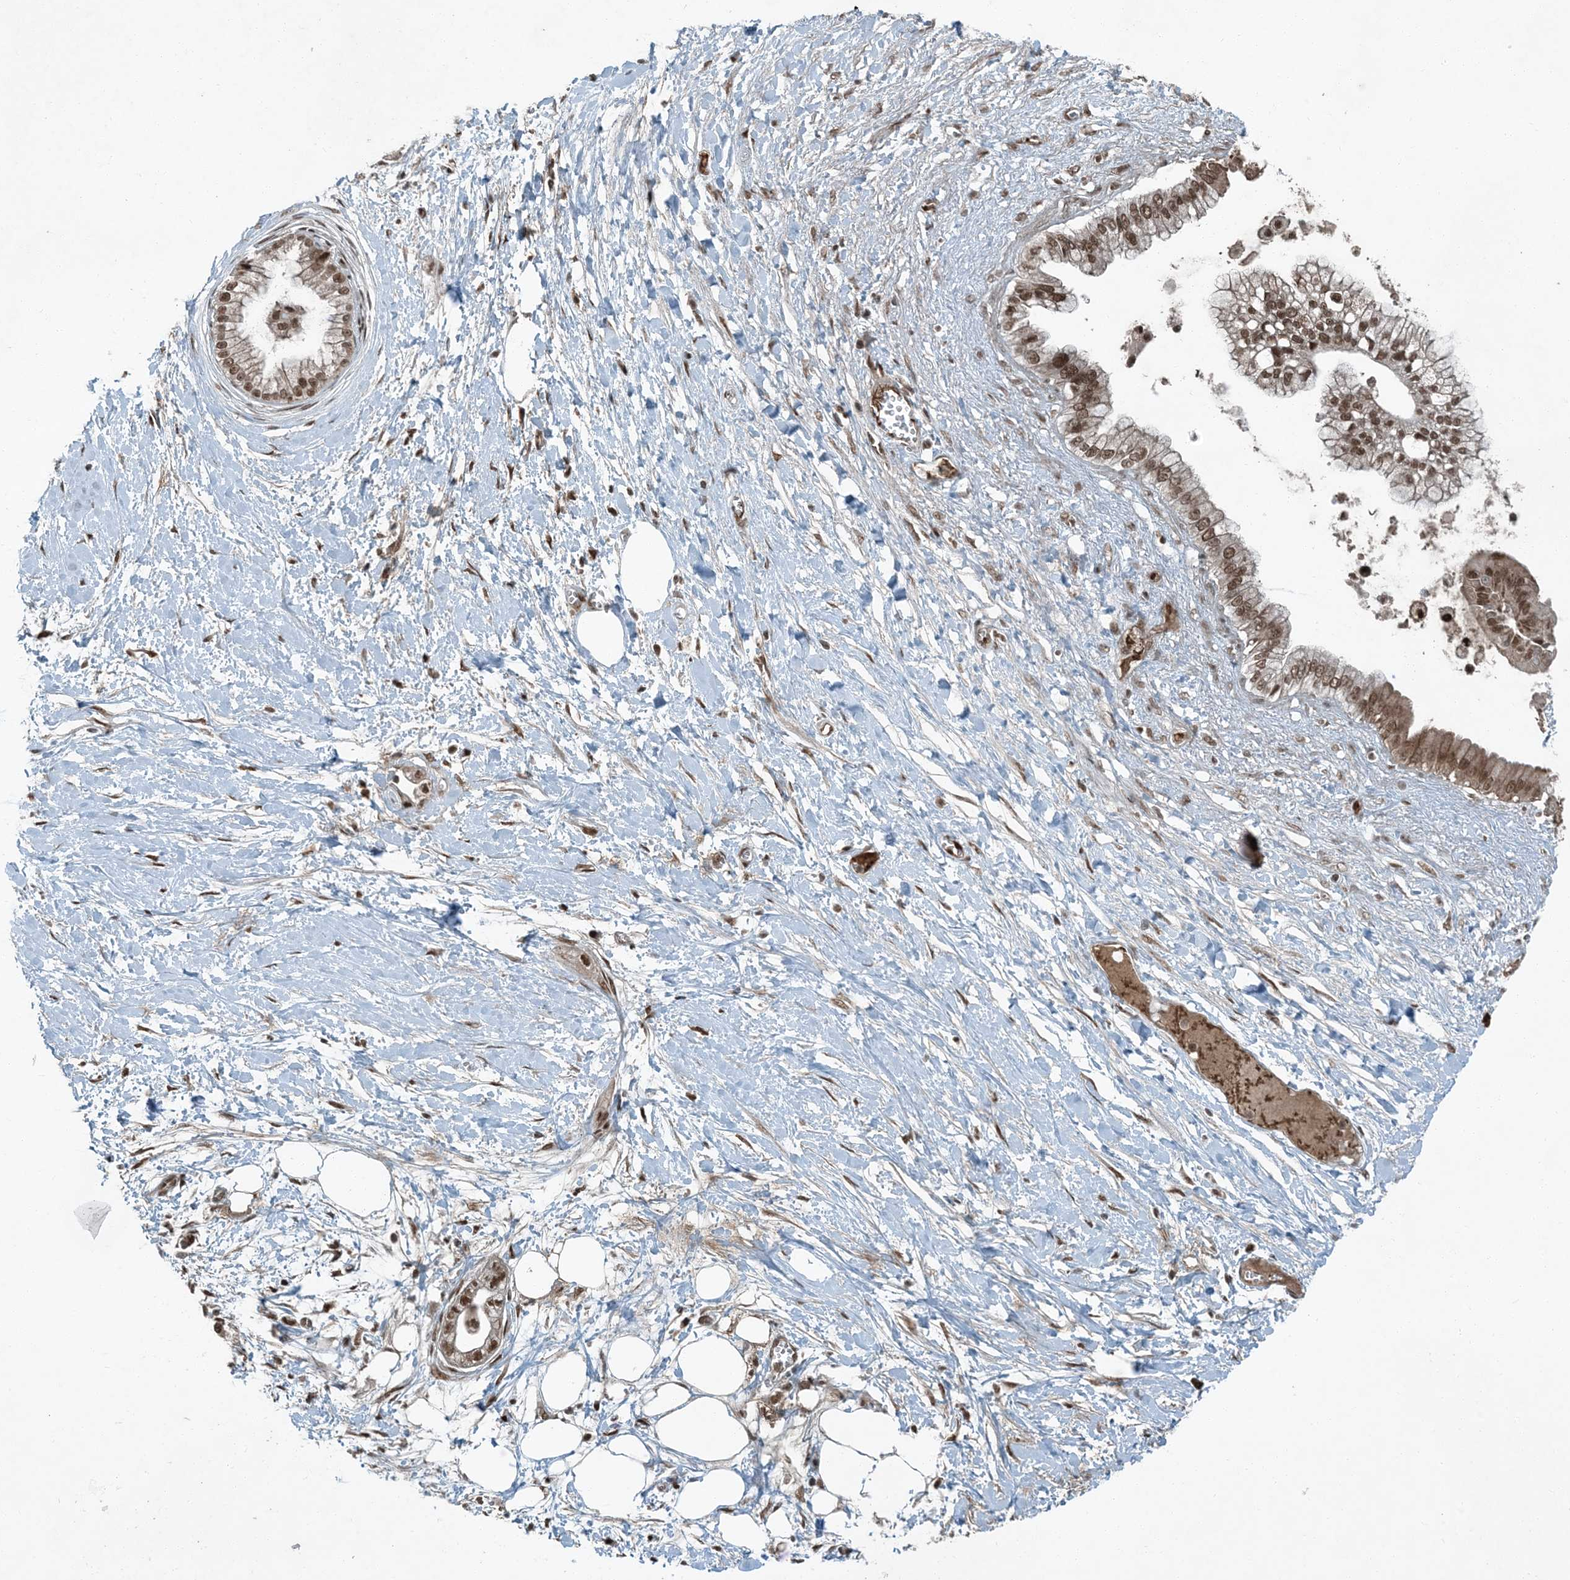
{"staining": {"intensity": "moderate", "quantity": ">75%", "location": "cytoplasmic/membranous,nuclear"}, "tissue": "pancreatic cancer", "cell_type": "Tumor cells", "image_type": "cancer", "snomed": [{"axis": "morphology", "description": "Adenocarcinoma, NOS"}, {"axis": "topography", "description": "Pancreas"}], "caption": "Protein expression by IHC demonstrates moderate cytoplasmic/membranous and nuclear expression in about >75% of tumor cells in pancreatic adenocarcinoma.", "gene": "TRAPPC12", "patient": {"sex": "male", "age": 68}}